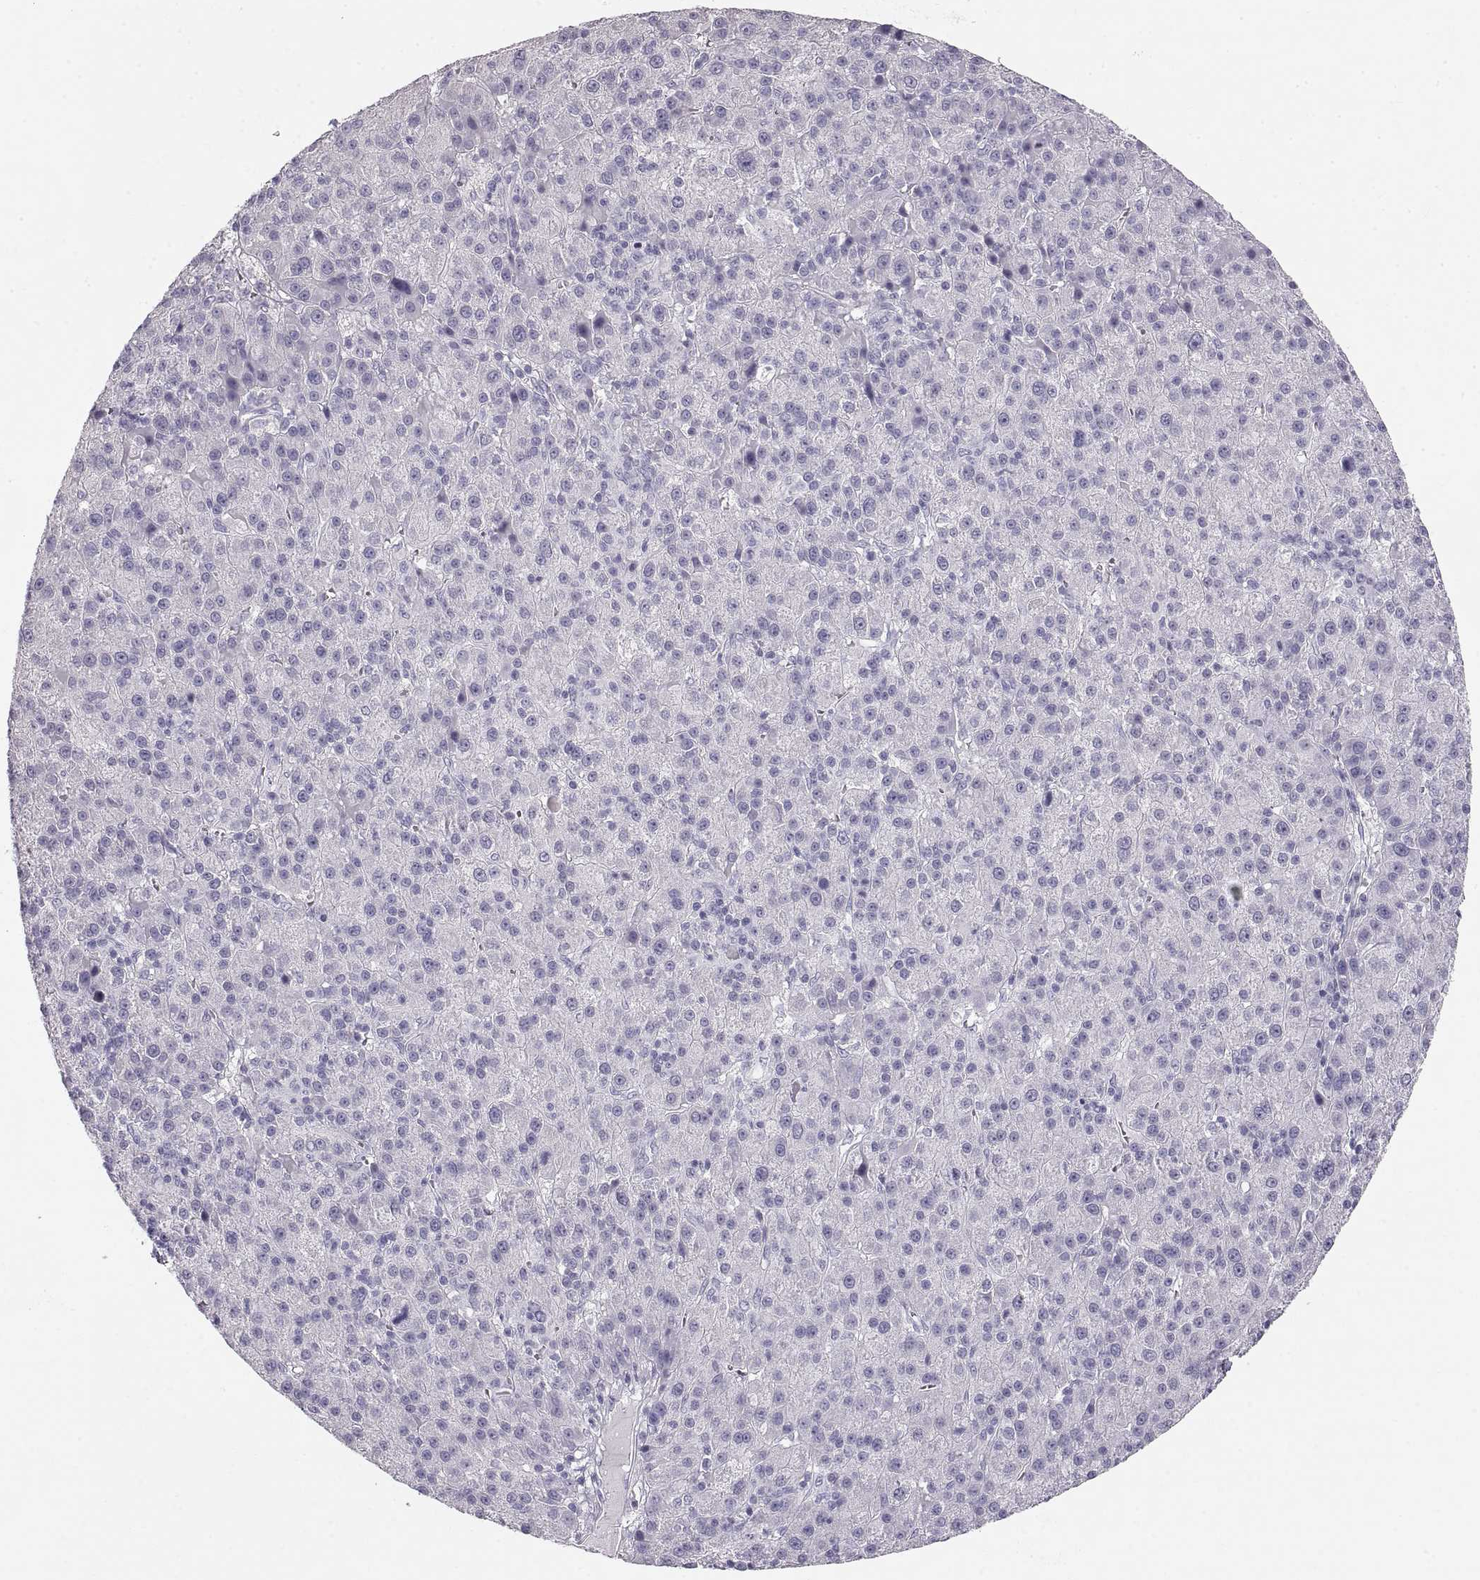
{"staining": {"intensity": "negative", "quantity": "none", "location": "none"}, "tissue": "liver cancer", "cell_type": "Tumor cells", "image_type": "cancer", "snomed": [{"axis": "morphology", "description": "Carcinoma, Hepatocellular, NOS"}, {"axis": "topography", "description": "Liver"}], "caption": "DAB immunohistochemical staining of human liver cancer demonstrates no significant expression in tumor cells. (Stains: DAB (3,3'-diaminobenzidine) immunohistochemistry (IHC) with hematoxylin counter stain, Microscopy: brightfield microscopy at high magnification).", "gene": "CRYAA", "patient": {"sex": "female", "age": 60}}